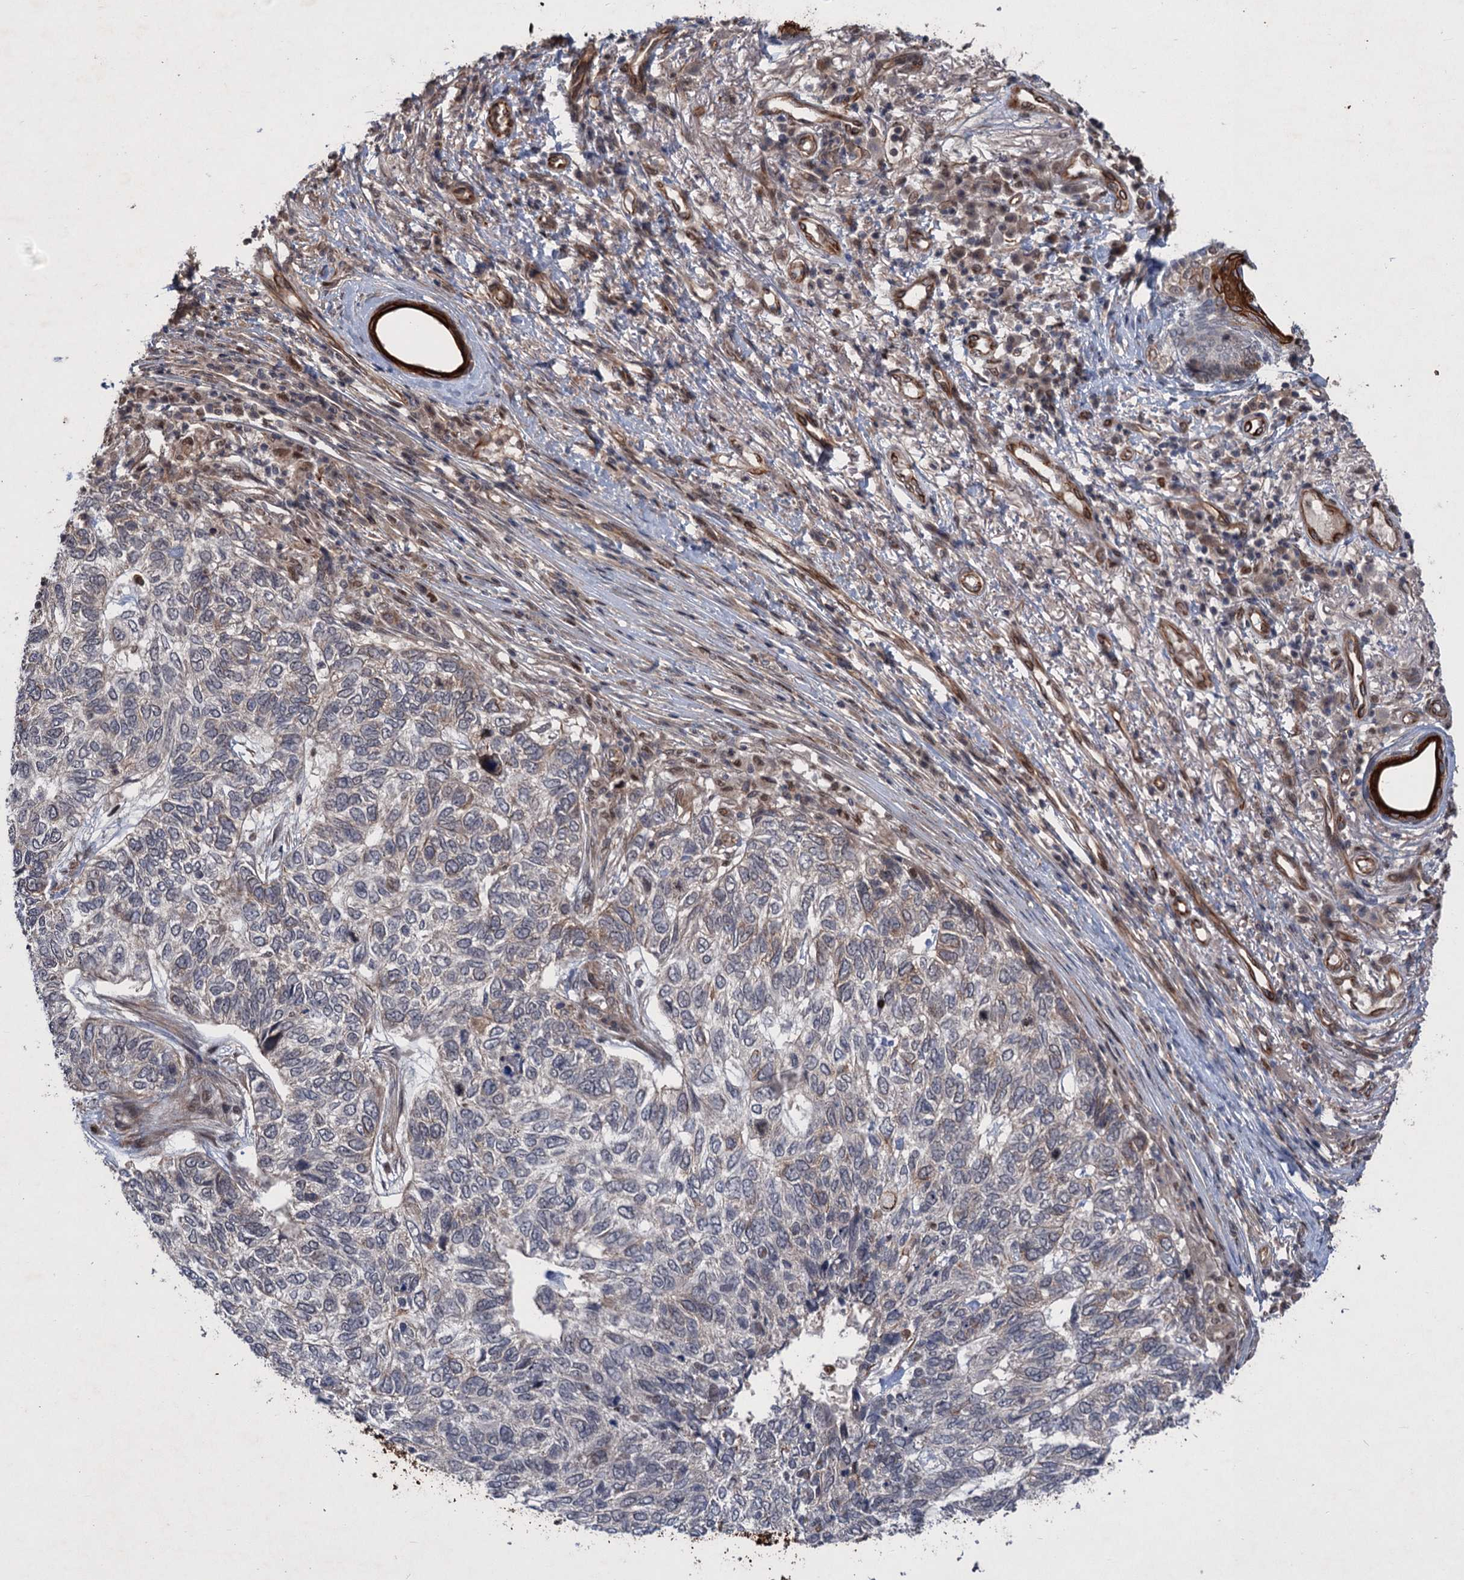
{"staining": {"intensity": "weak", "quantity": "<25%", "location": "cytoplasmic/membranous"}, "tissue": "skin cancer", "cell_type": "Tumor cells", "image_type": "cancer", "snomed": [{"axis": "morphology", "description": "Basal cell carcinoma"}, {"axis": "topography", "description": "Skin"}], "caption": "Immunohistochemistry image of human basal cell carcinoma (skin) stained for a protein (brown), which shows no positivity in tumor cells.", "gene": "TTC31", "patient": {"sex": "female", "age": 65}}